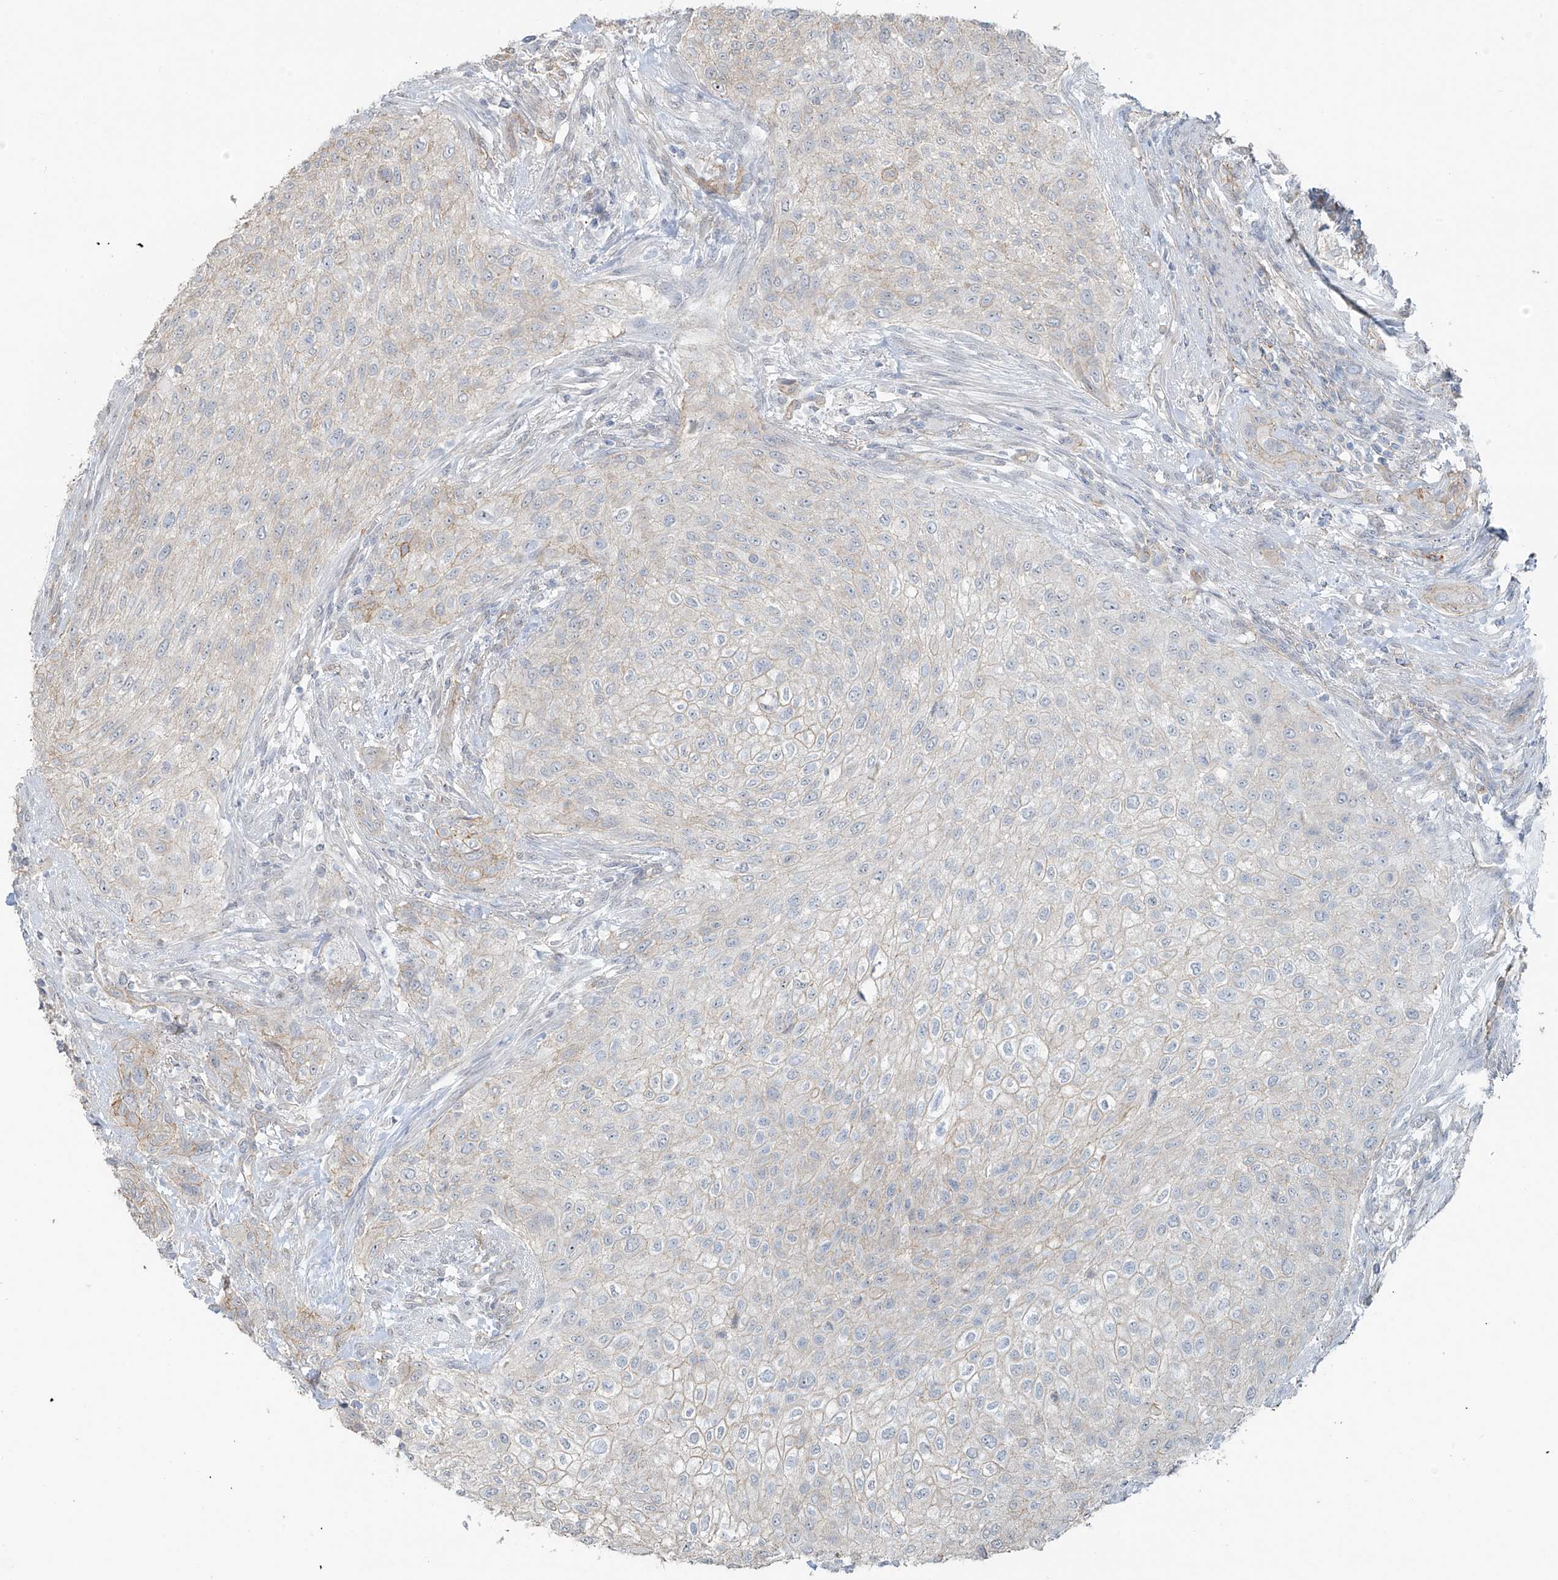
{"staining": {"intensity": "negative", "quantity": "none", "location": "none"}, "tissue": "urothelial cancer", "cell_type": "Tumor cells", "image_type": "cancer", "snomed": [{"axis": "morphology", "description": "Urothelial carcinoma, High grade"}, {"axis": "topography", "description": "Urinary bladder"}], "caption": "Tumor cells show no significant staining in urothelial carcinoma (high-grade).", "gene": "TUBE1", "patient": {"sex": "male", "age": 35}}